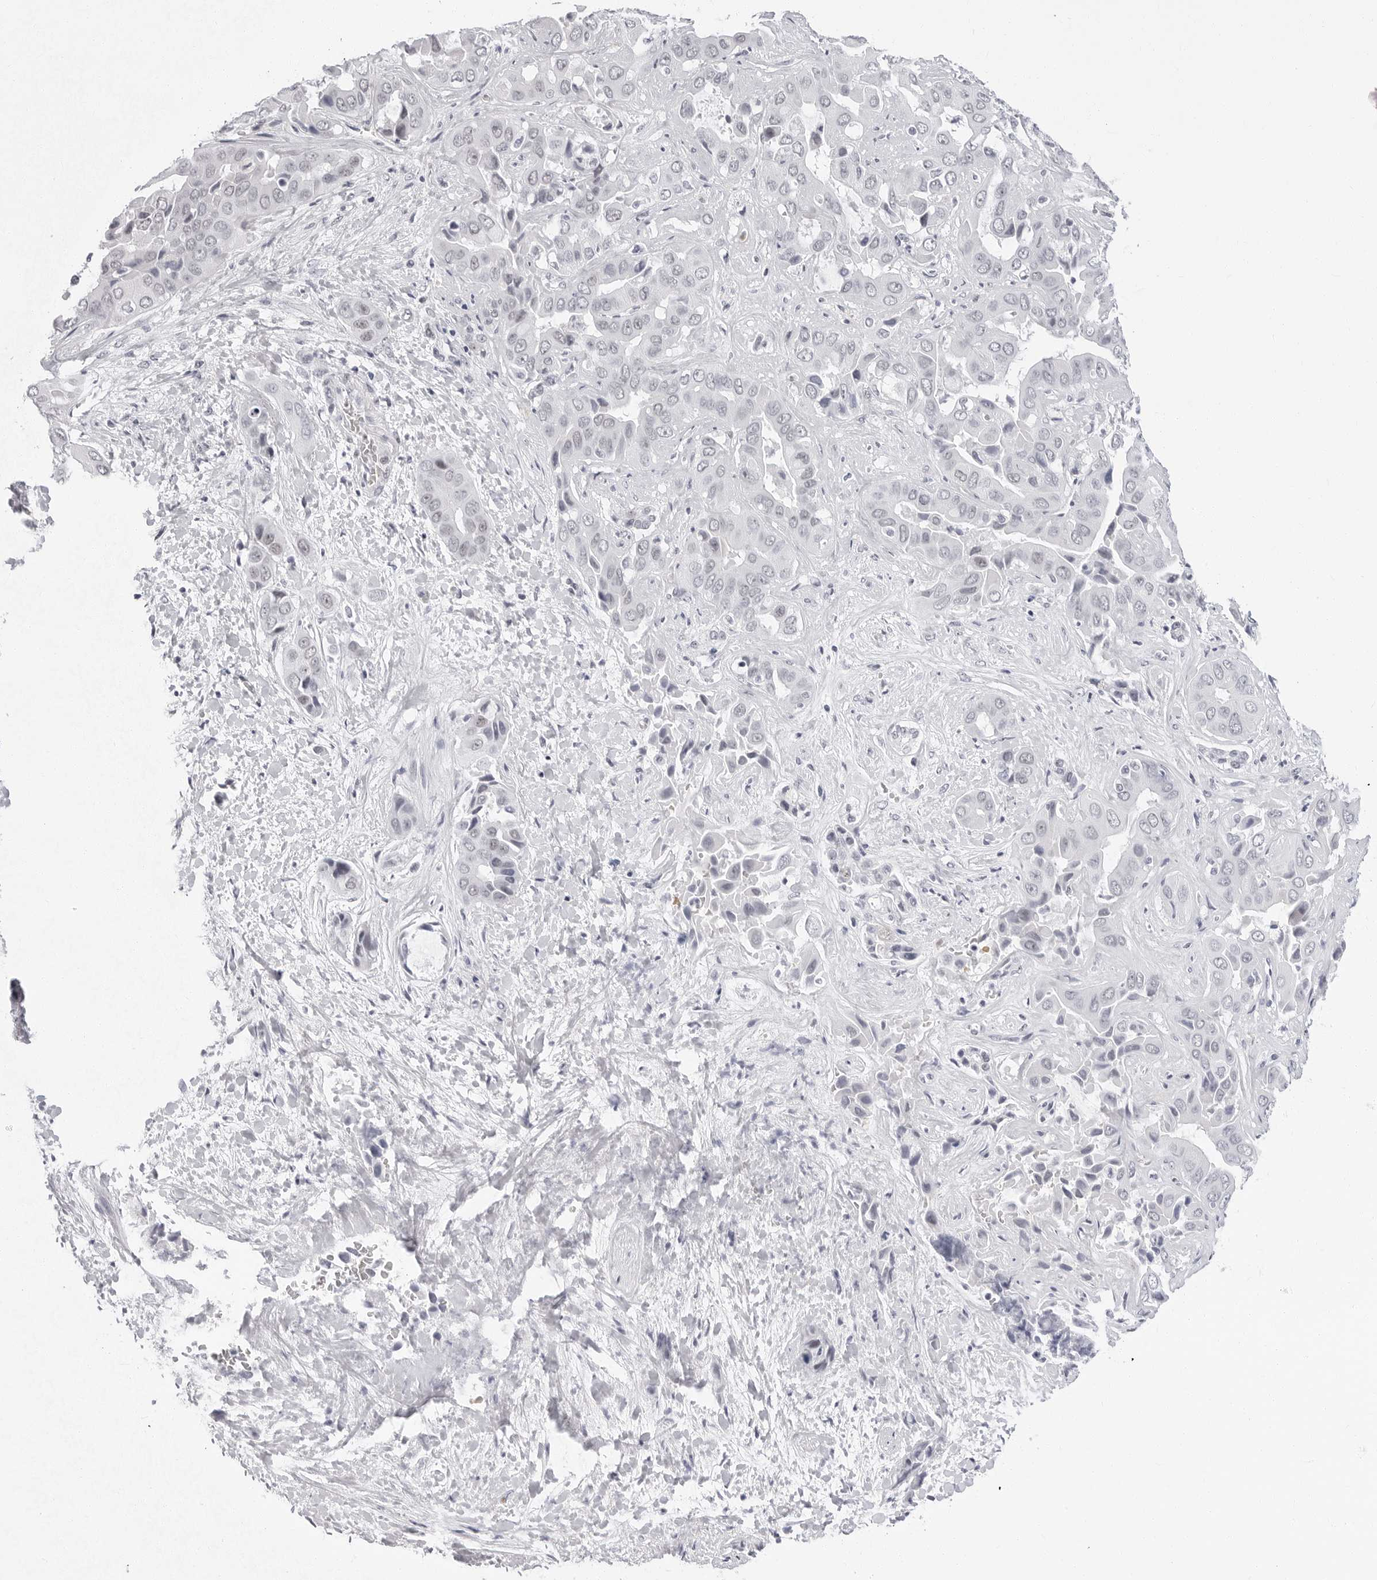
{"staining": {"intensity": "negative", "quantity": "none", "location": "none"}, "tissue": "liver cancer", "cell_type": "Tumor cells", "image_type": "cancer", "snomed": [{"axis": "morphology", "description": "Cholangiocarcinoma"}, {"axis": "topography", "description": "Liver"}], "caption": "The photomicrograph demonstrates no staining of tumor cells in liver cholangiocarcinoma.", "gene": "VEZF1", "patient": {"sex": "female", "age": 52}}